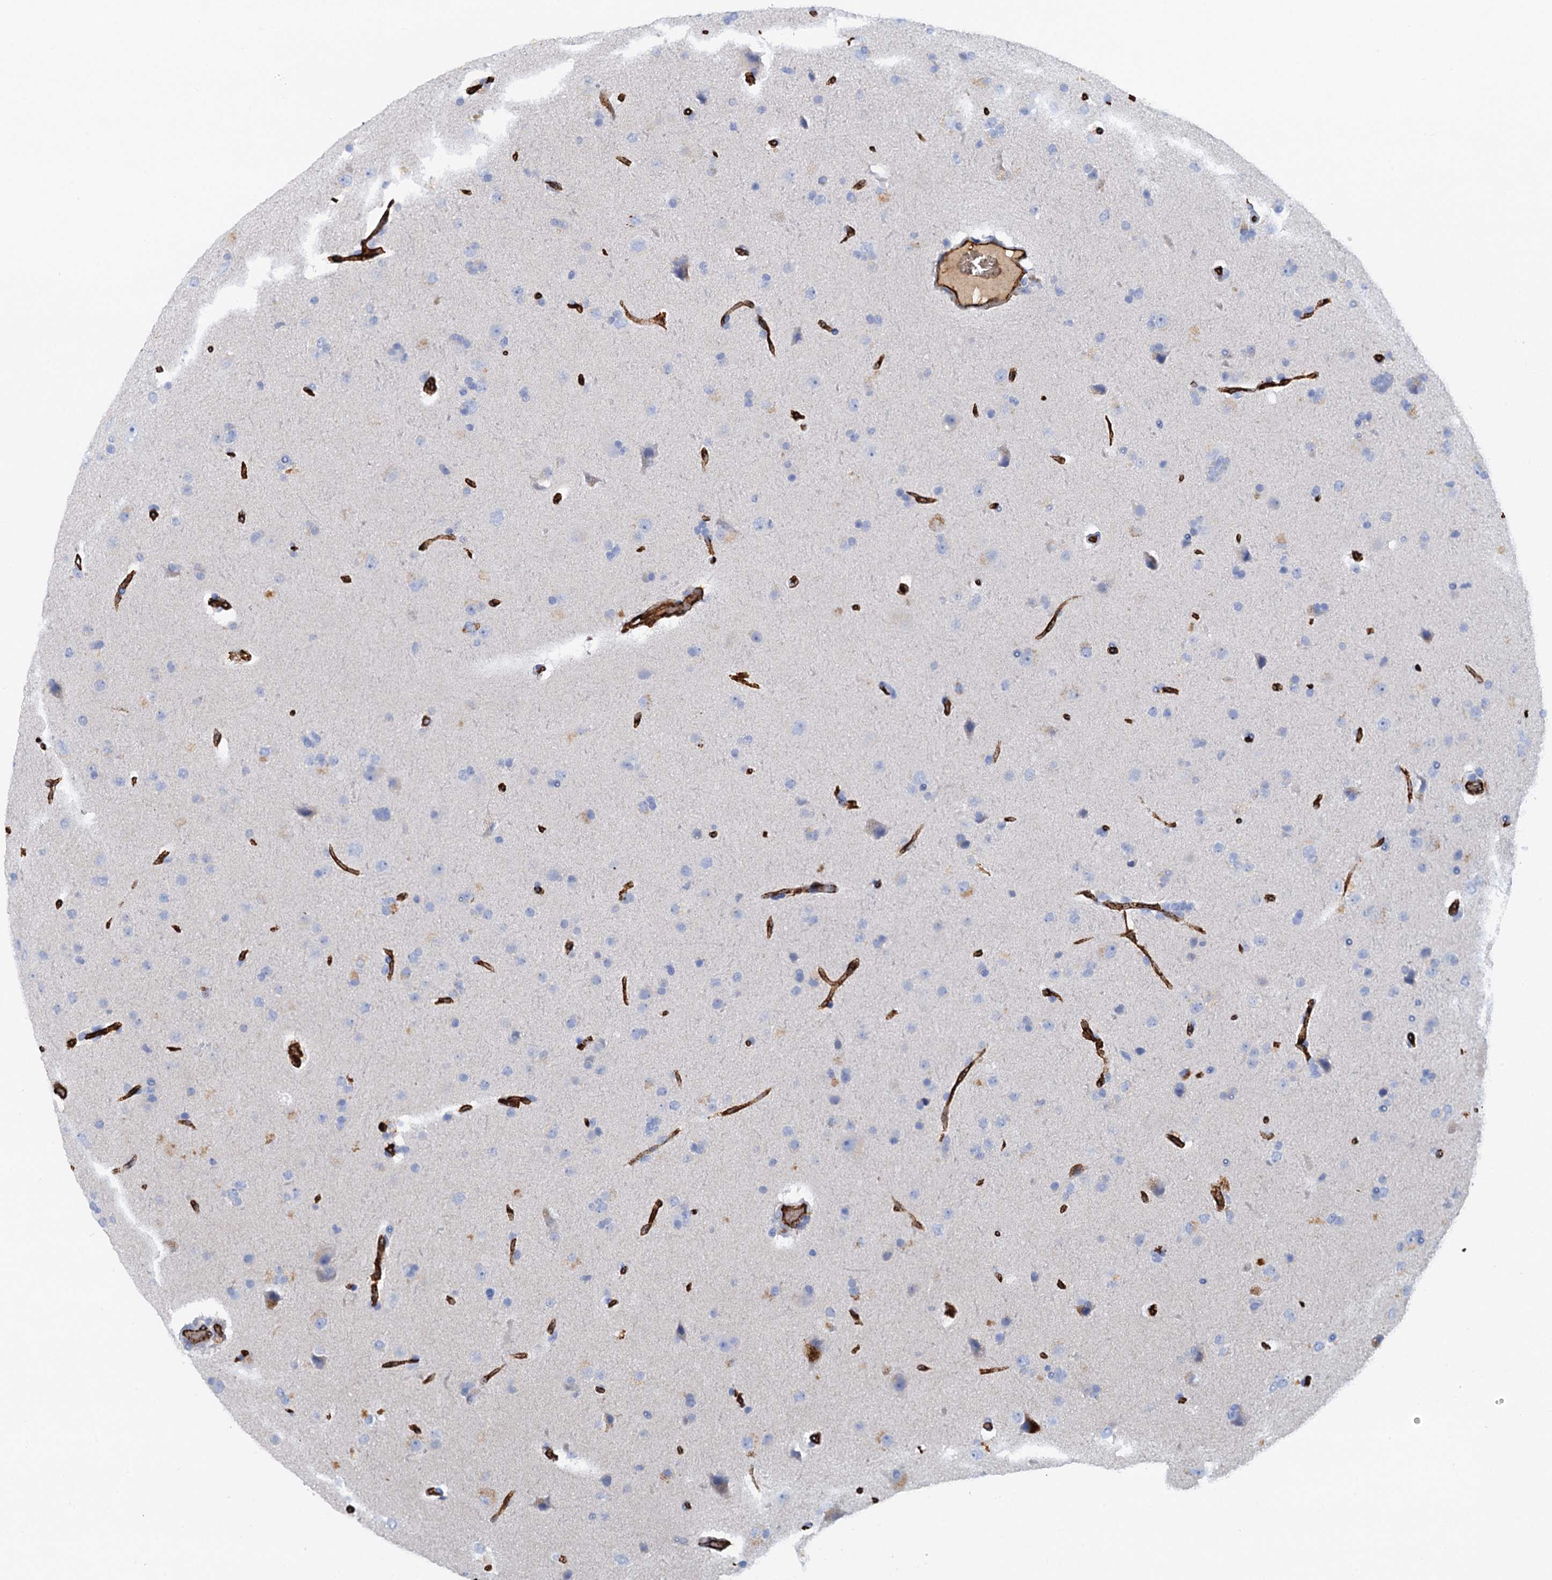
{"staining": {"intensity": "negative", "quantity": "none", "location": "none"}, "tissue": "glioma", "cell_type": "Tumor cells", "image_type": "cancer", "snomed": [{"axis": "morphology", "description": "Glioma, malignant, High grade"}, {"axis": "topography", "description": "Brain"}], "caption": "This is a micrograph of IHC staining of malignant glioma (high-grade), which shows no staining in tumor cells.", "gene": "MYADML2", "patient": {"sex": "male", "age": 72}}